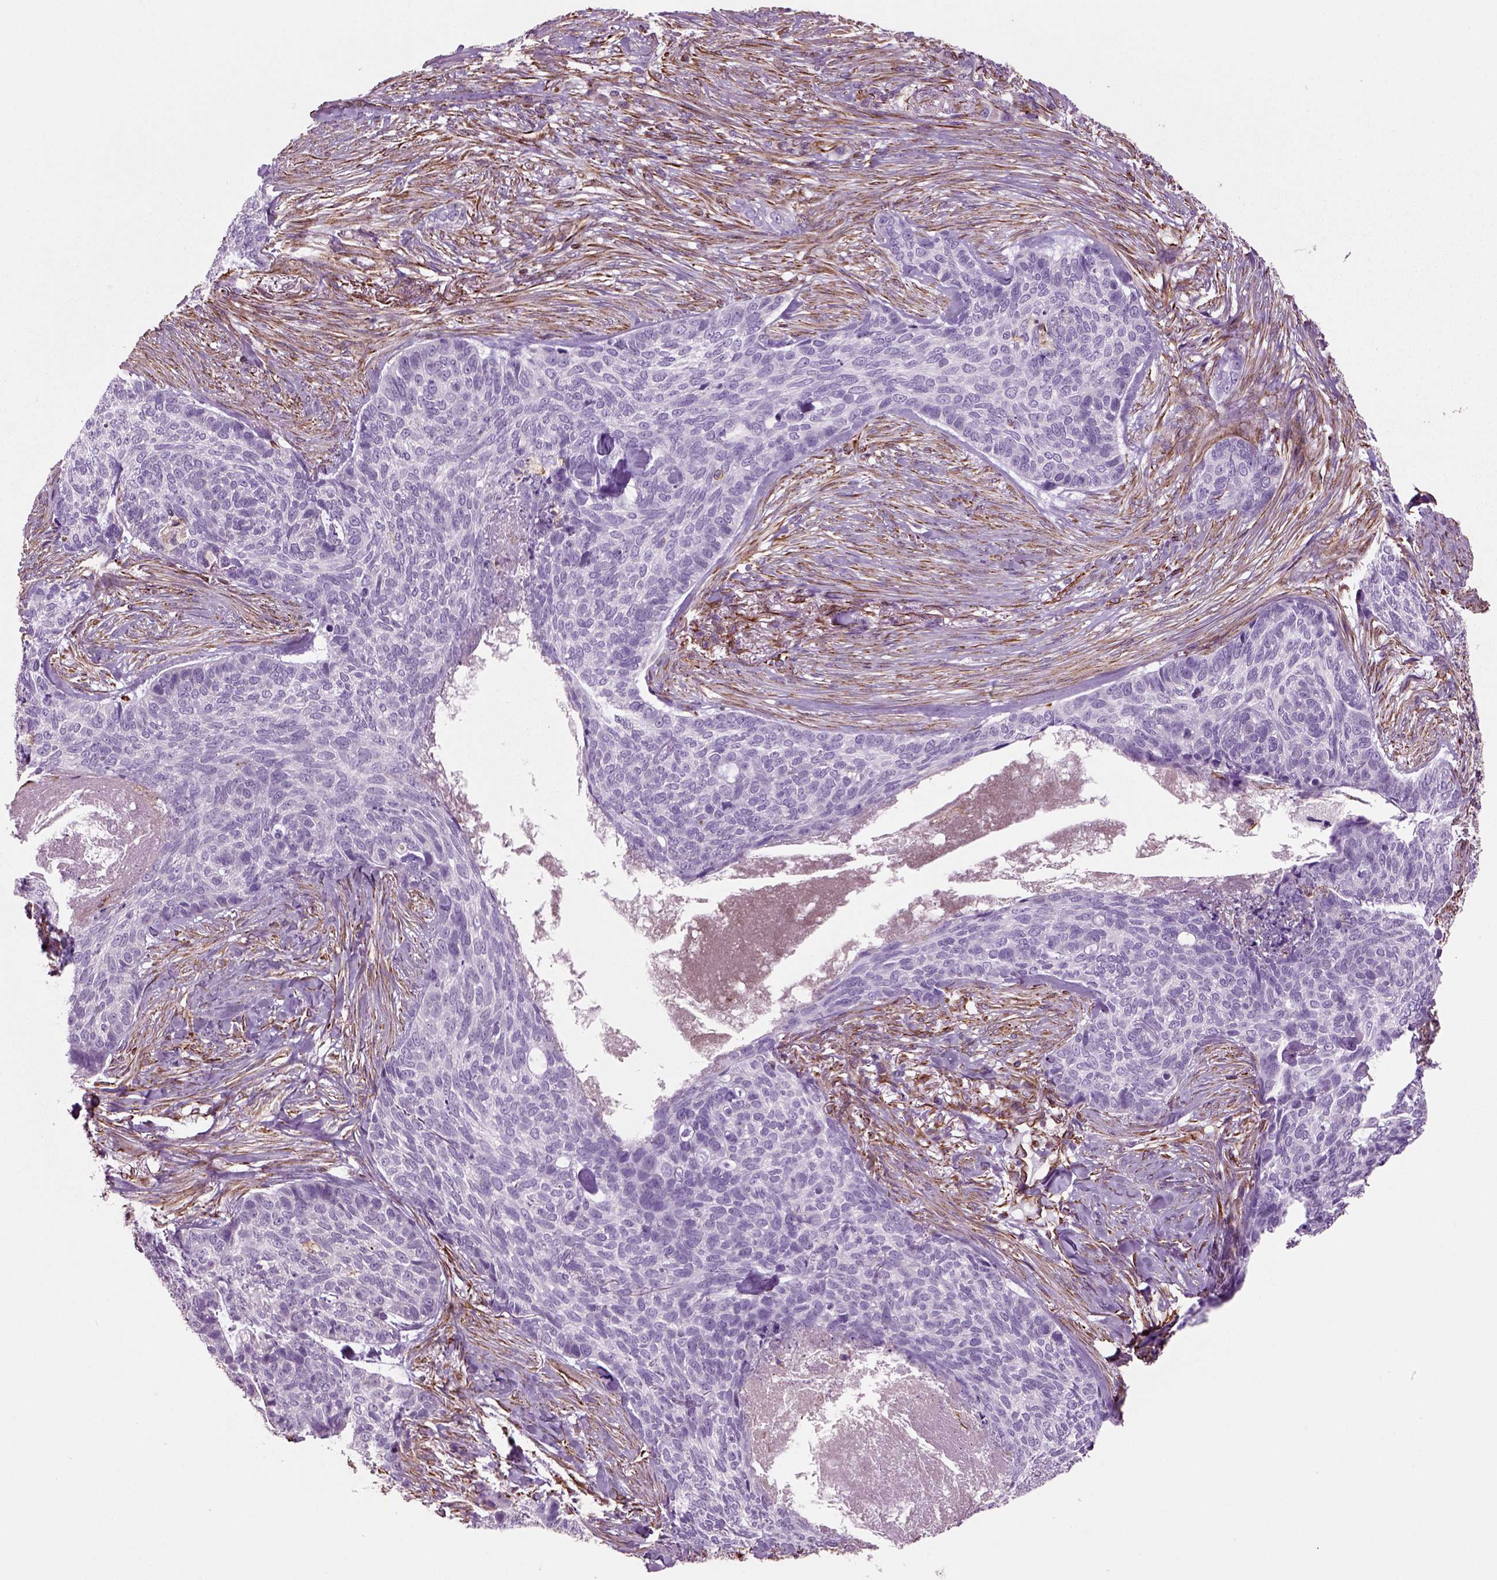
{"staining": {"intensity": "negative", "quantity": "none", "location": "none"}, "tissue": "skin cancer", "cell_type": "Tumor cells", "image_type": "cancer", "snomed": [{"axis": "morphology", "description": "Basal cell carcinoma"}, {"axis": "topography", "description": "Skin"}], "caption": "A histopathology image of human skin cancer is negative for staining in tumor cells.", "gene": "ACER3", "patient": {"sex": "female", "age": 69}}